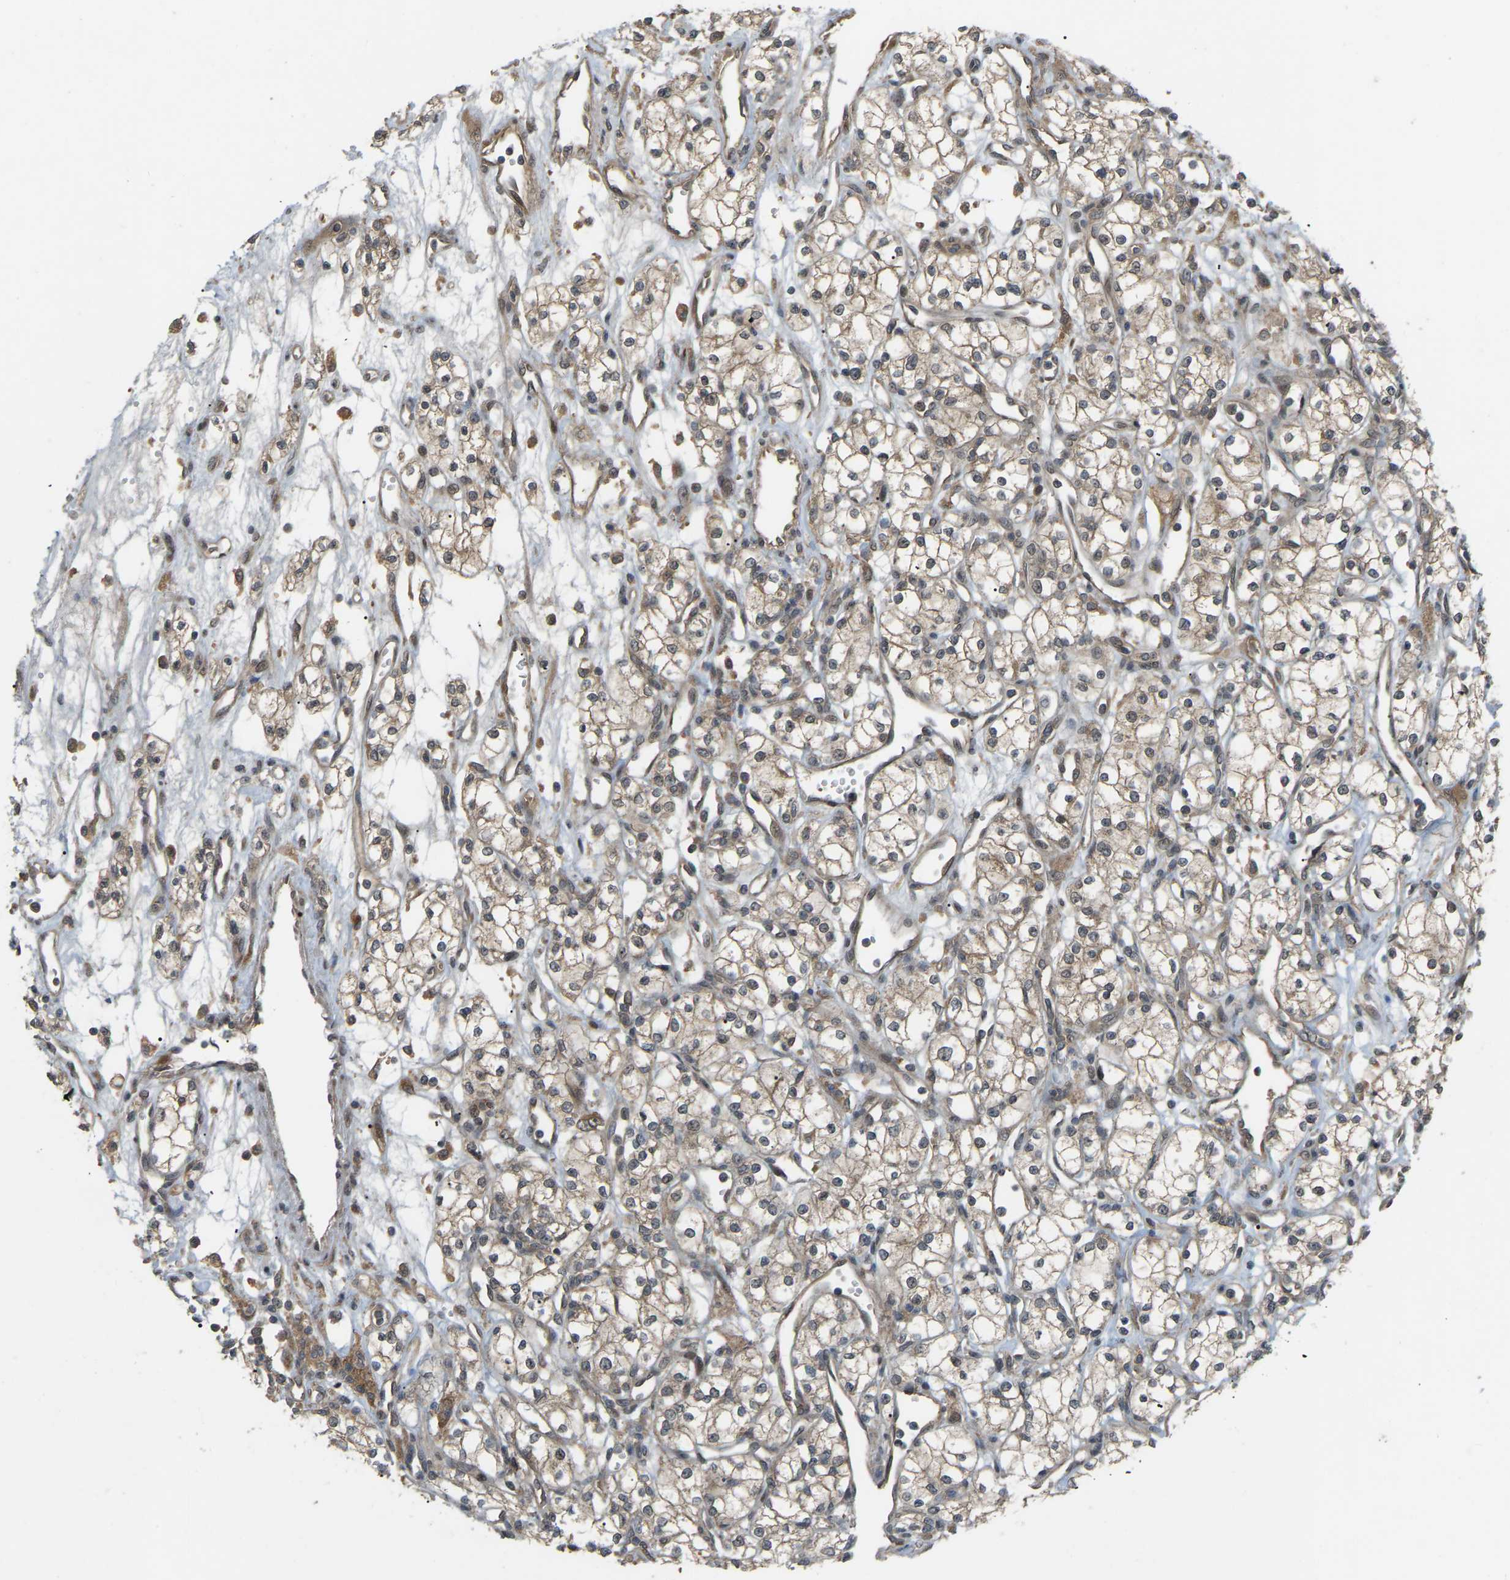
{"staining": {"intensity": "weak", "quantity": "25%-75%", "location": "cytoplasmic/membranous"}, "tissue": "renal cancer", "cell_type": "Tumor cells", "image_type": "cancer", "snomed": [{"axis": "morphology", "description": "Adenocarcinoma, NOS"}, {"axis": "topography", "description": "Kidney"}], "caption": "IHC image of neoplastic tissue: renal cancer (adenocarcinoma) stained using immunohistochemistry displays low levels of weak protein expression localized specifically in the cytoplasmic/membranous of tumor cells, appearing as a cytoplasmic/membranous brown color.", "gene": "CROT", "patient": {"sex": "male", "age": 59}}